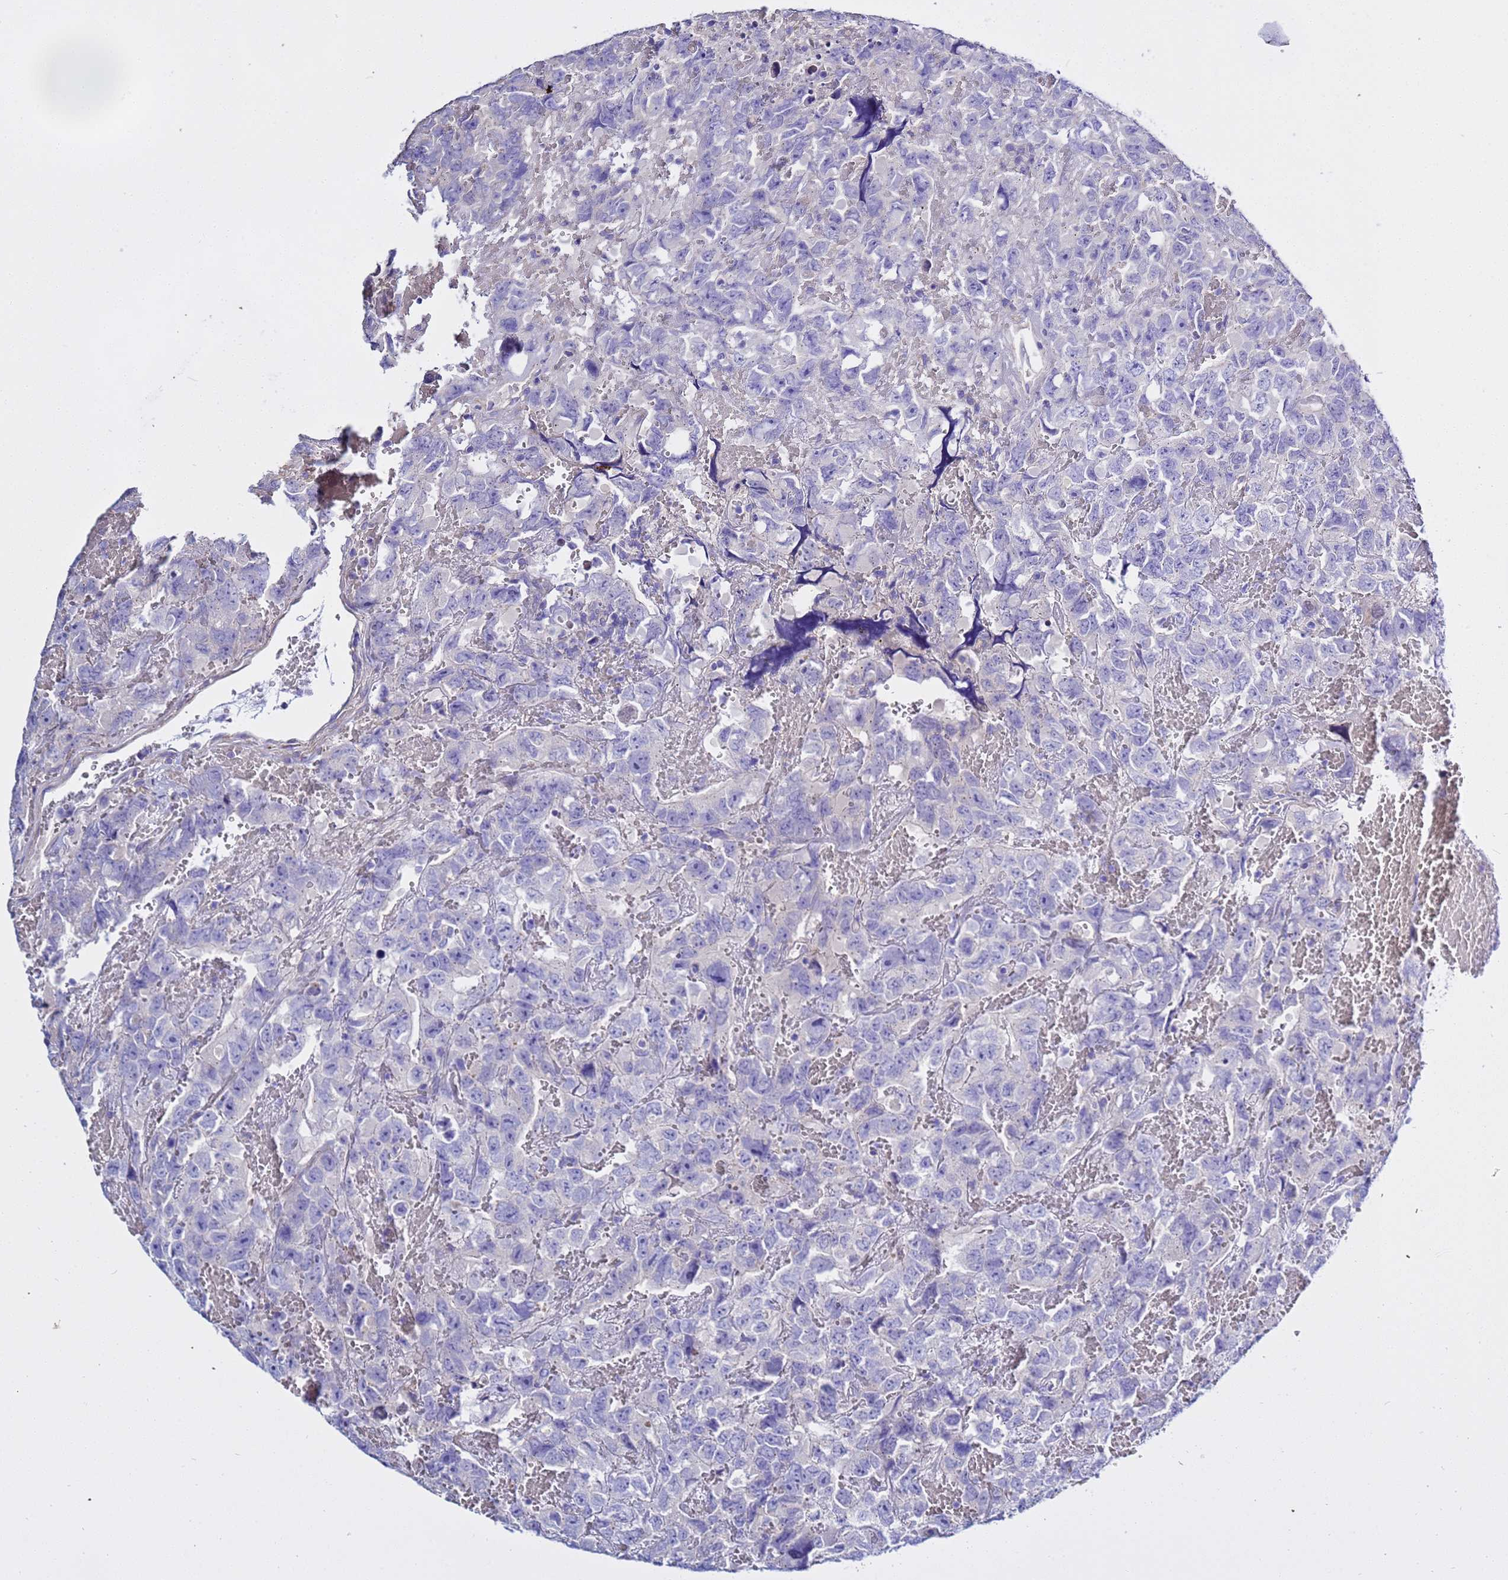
{"staining": {"intensity": "negative", "quantity": "none", "location": "none"}, "tissue": "testis cancer", "cell_type": "Tumor cells", "image_type": "cancer", "snomed": [{"axis": "morphology", "description": "Carcinoma, Embryonal, NOS"}, {"axis": "topography", "description": "Testis"}], "caption": "A photomicrograph of human testis embryonal carcinoma is negative for staining in tumor cells.", "gene": "USP18", "patient": {"sex": "male", "age": 45}}